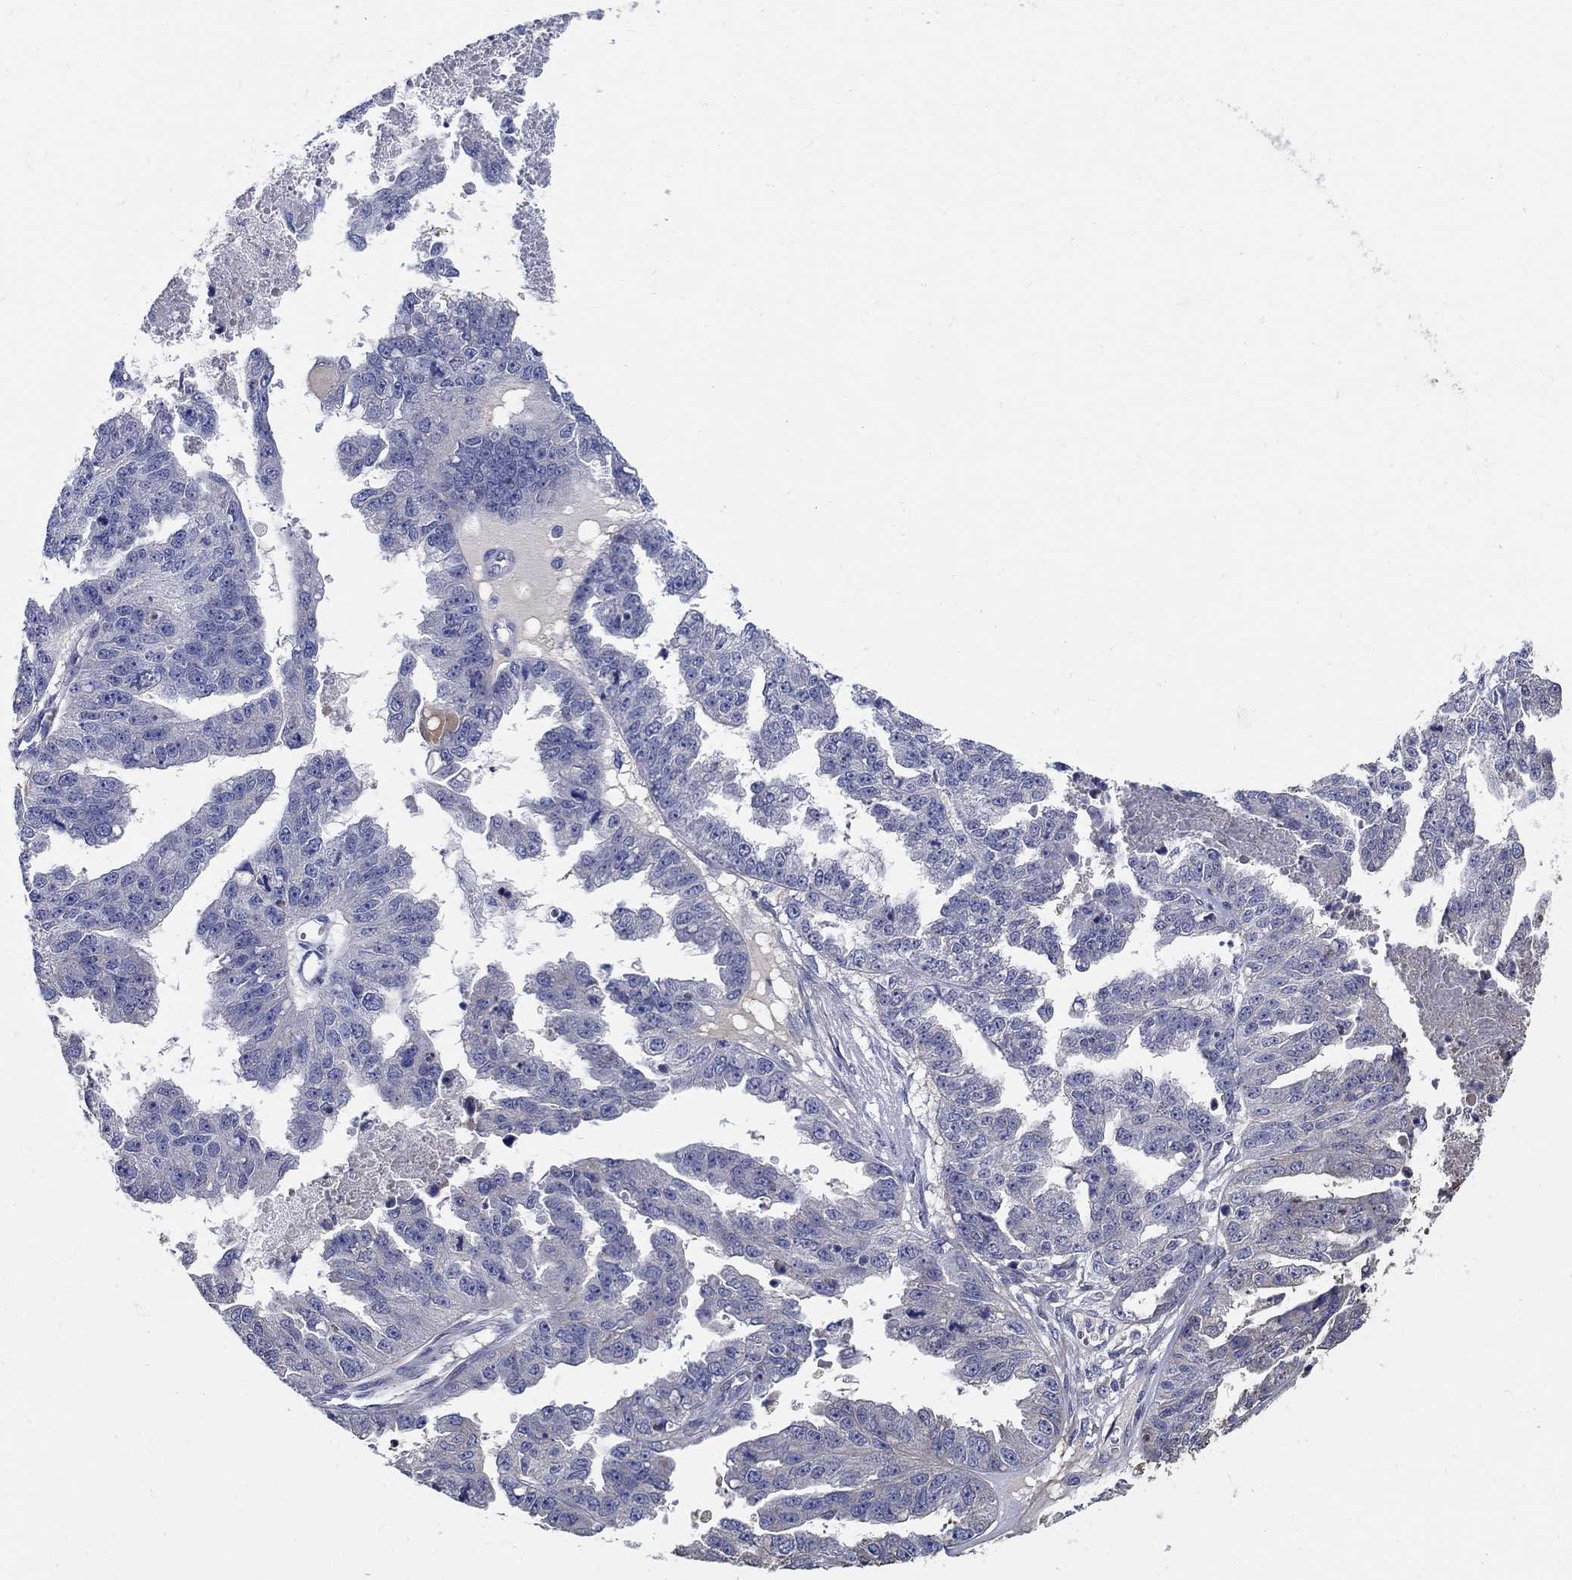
{"staining": {"intensity": "negative", "quantity": "none", "location": "none"}, "tissue": "ovarian cancer", "cell_type": "Tumor cells", "image_type": "cancer", "snomed": [{"axis": "morphology", "description": "Cystadenocarcinoma, serous, NOS"}, {"axis": "topography", "description": "Ovary"}], "caption": "Ovarian cancer (serous cystadenocarcinoma) was stained to show a protein in brown. There is no significant positivity in tumor cells. The staining was performed using DAB to visualize the protein expression in brown, while the nuclei were stained in blue with hematoxylin (Magnification: 20x).", "gene": "C16orf46", "patient": {"sex": "female", "age": 58}}